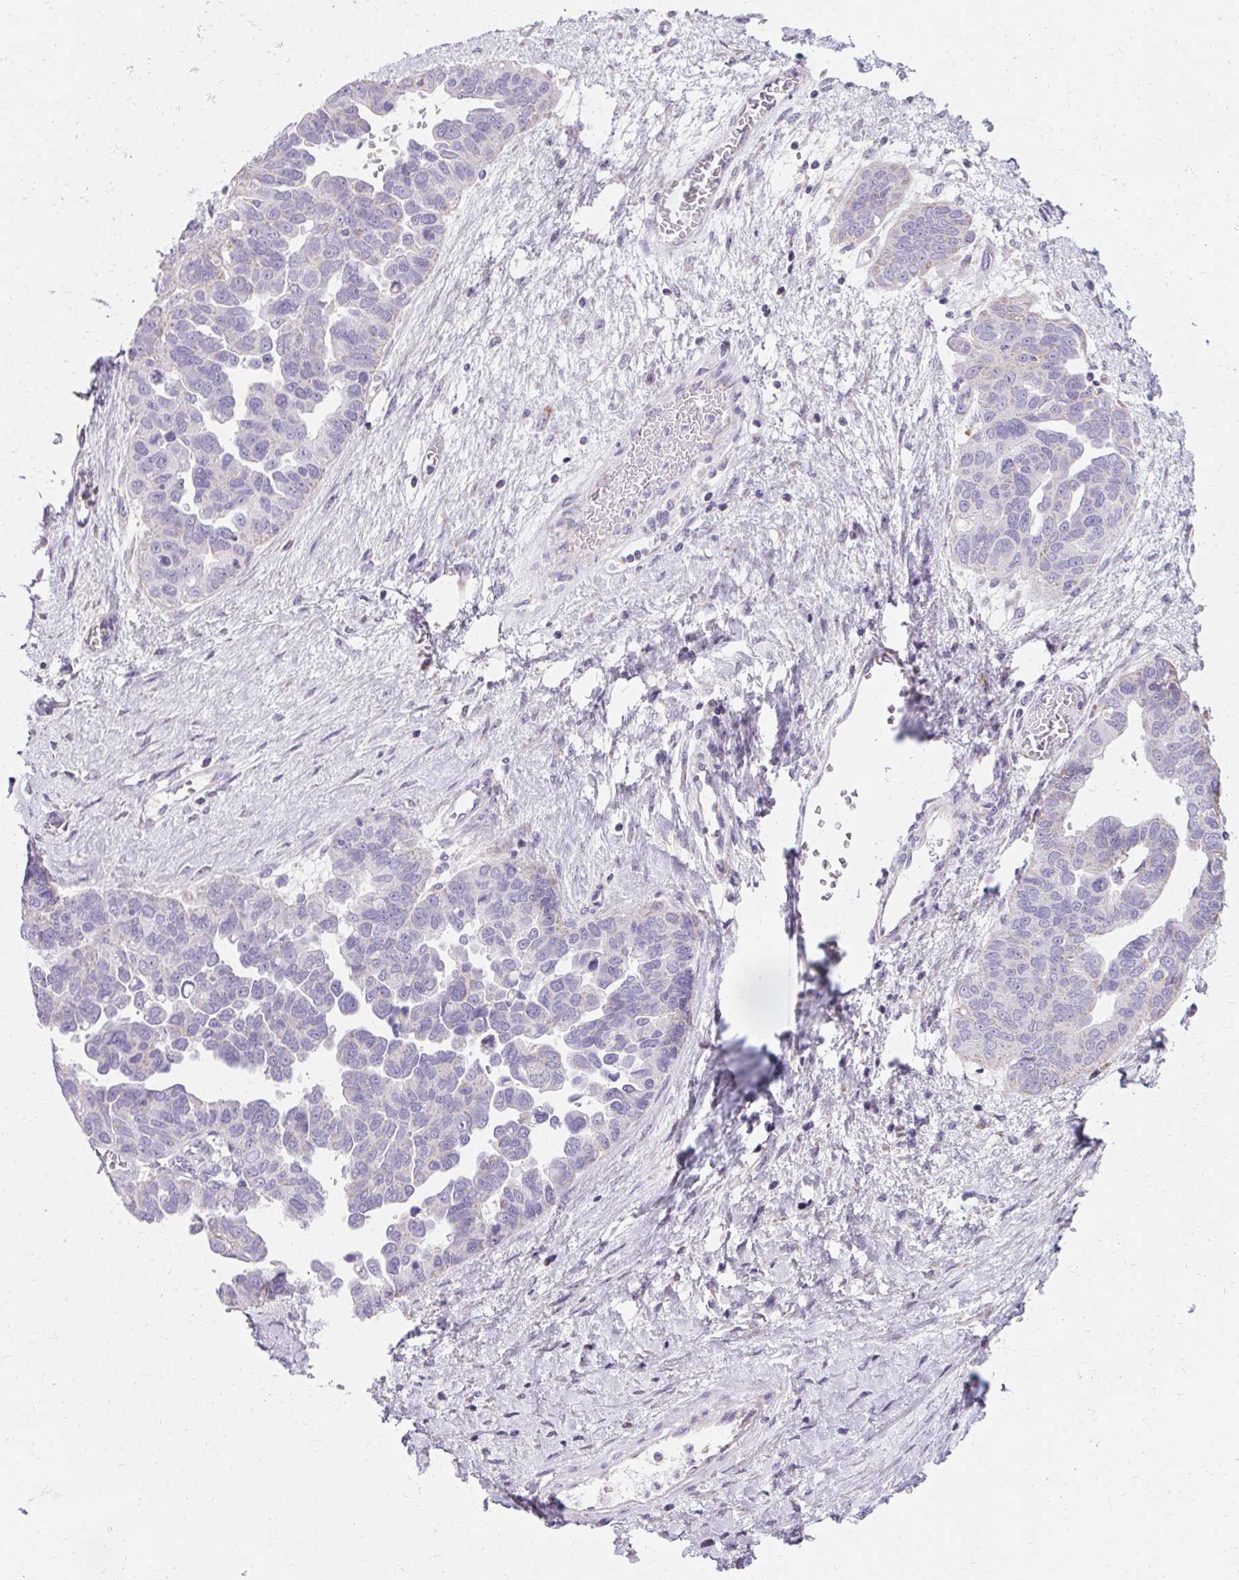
{"staining": {"intensity": "negative", "quantity": "none", "location": "none"}, "tissue": "ovarian cancer", "cell_type": "Tumor cells", "image_type": "cancer", "snomed": [{"axis": "morphology", "description": "Cystadenocarcinoma, serous, NOS"}, {"axis": "topography", "description": "Ovary"}], "caption": "IHC micrograph of neoplastic tissue: ovarian cancer (serous cystadenocarcinoma) stained with DAB displays no significant protein staining in tumor cells.", "gene": "ASGR2", "patient": {"sex": "female", "age": 64}}